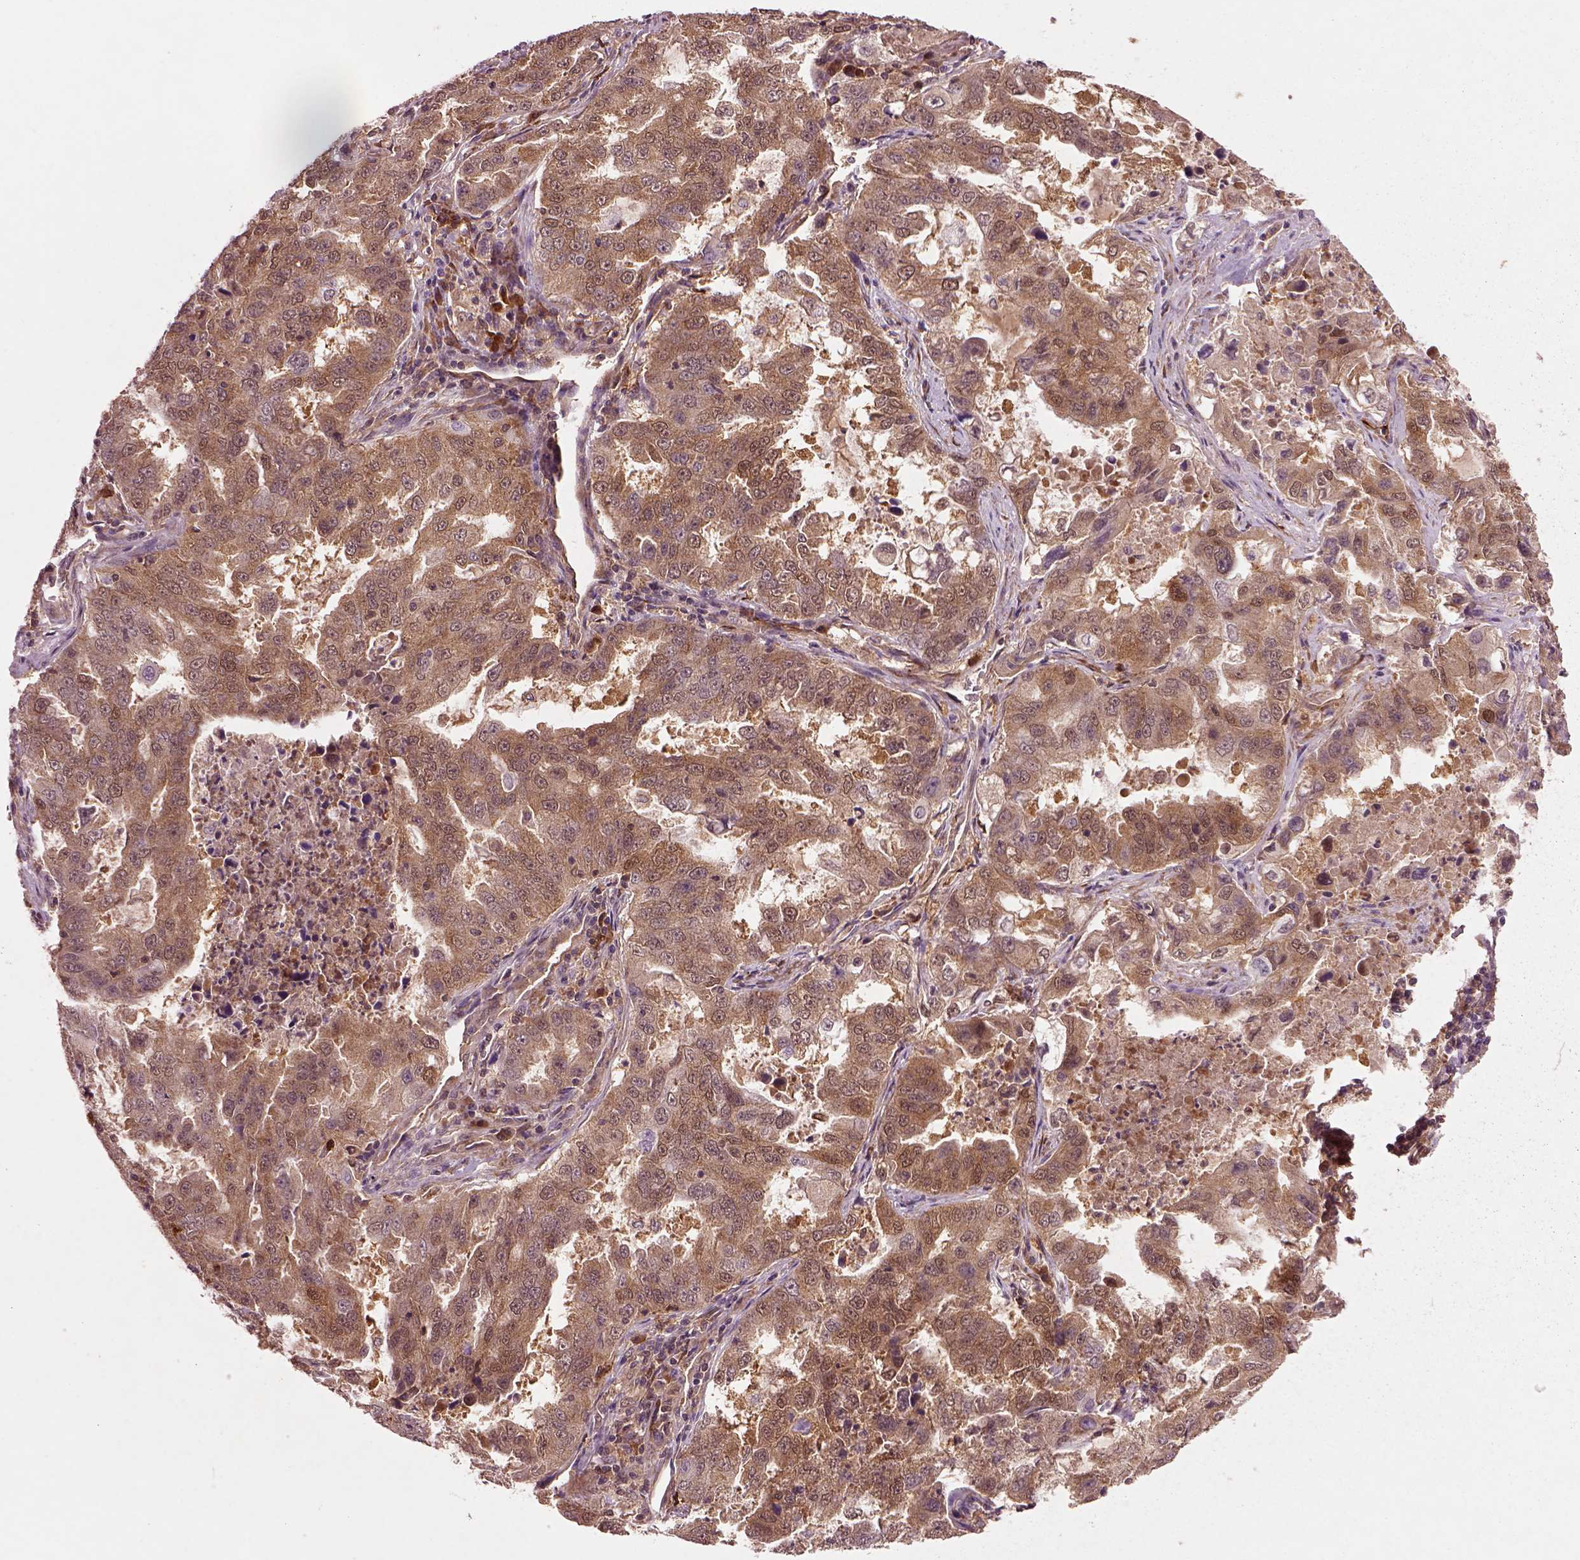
{"staining": {"intensity": "moderate", "quantity": ">75%", "location": "cytoplasmic/membranous"}, "tissue": "lung cancer", "cell_type": "Tumor cells", "image_type": "cancer", "snomed": [{"axis": "morphology", "description": "Adenocarcinoma, NOS"}, {"axis": "topography", "description": "Lung"}], "caption": "IHC micrograph of human lung cancer (adenocarcinoma) stained for a protein (brown), which reveals medium levels of moderate cytoplasmic/membranous expression in approximately >75% of tumor cells.", "gene": "MDP1", "patient": {"sex": "female", "age": 61}}